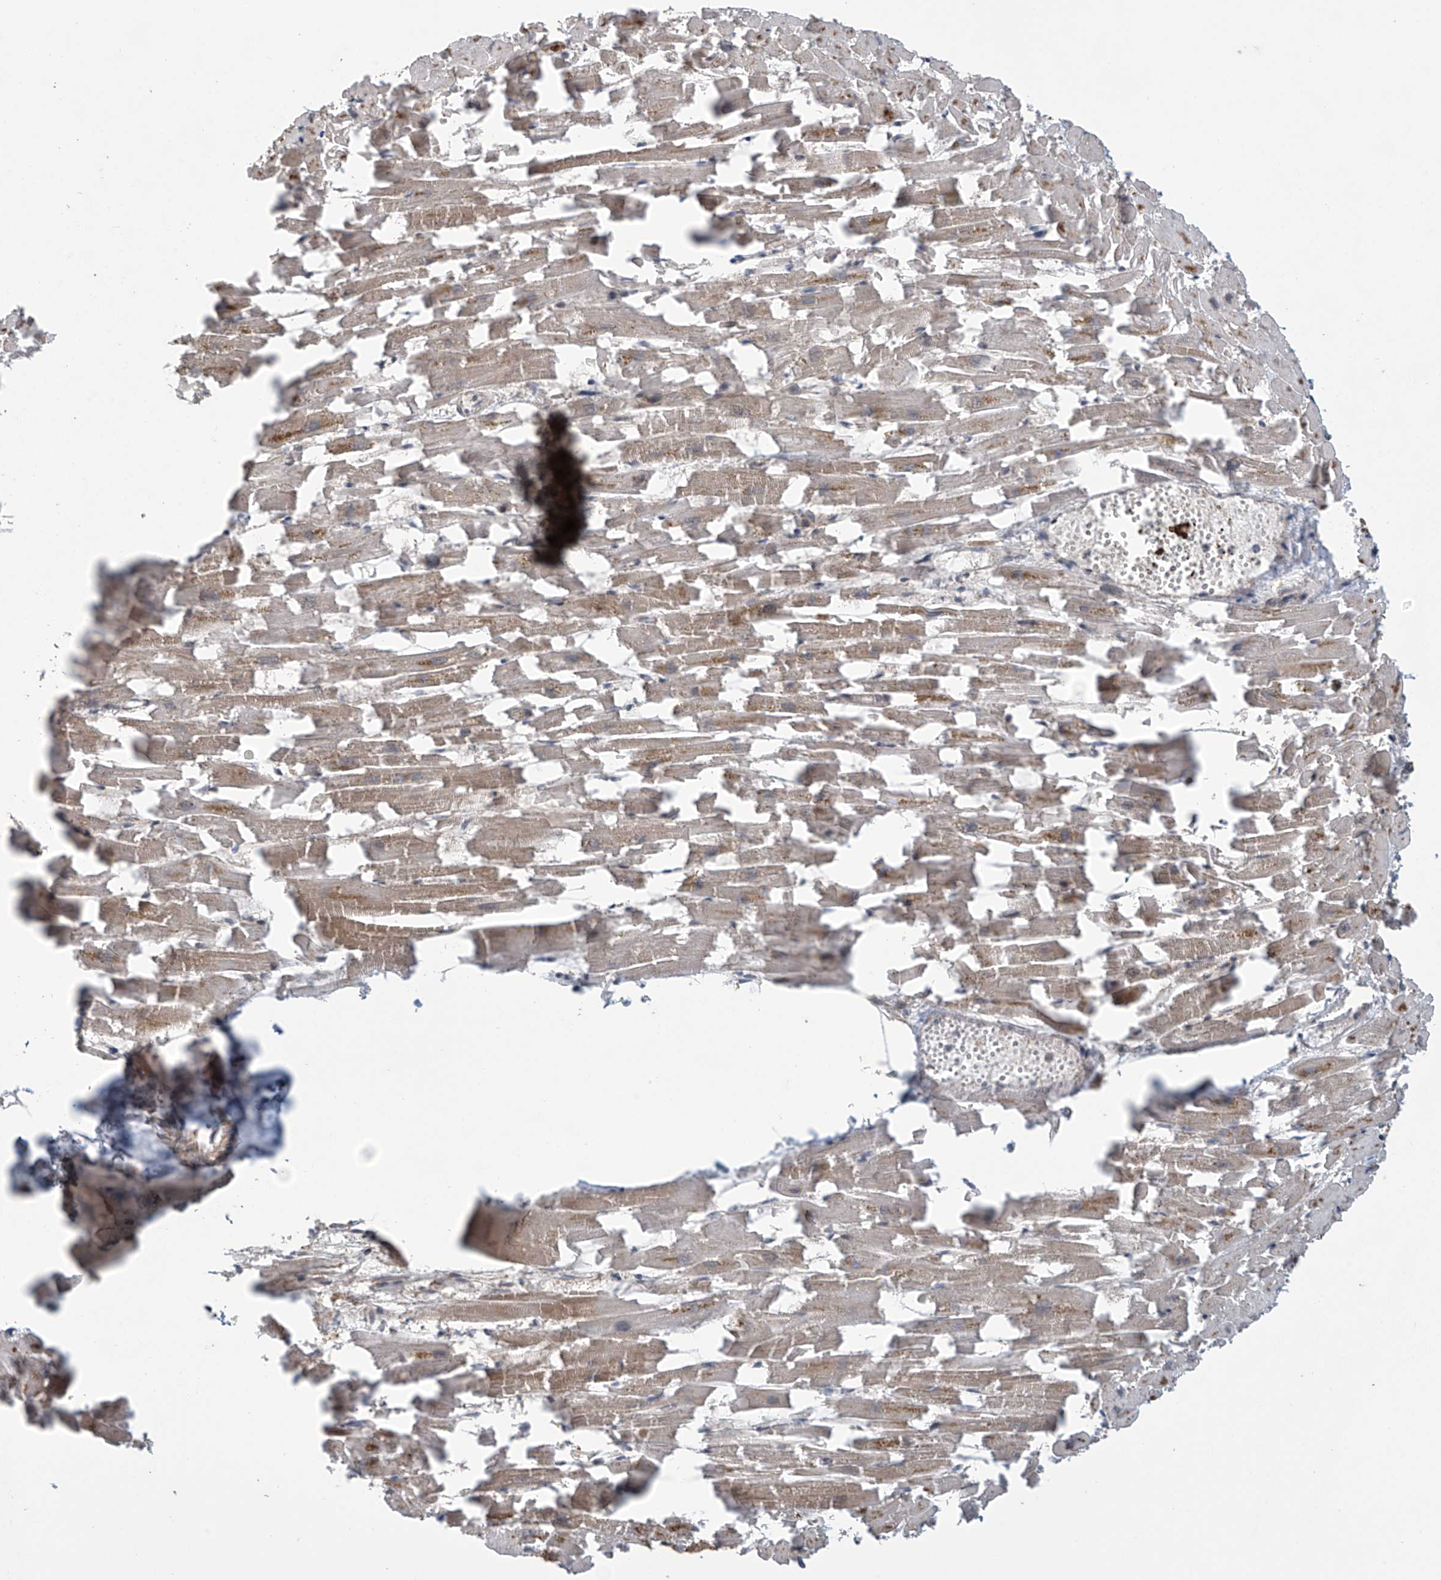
{"staining": {"intensity": "weak", "quantity": ">75%", "location": "cytoplasmic/membranous"}, "tissue": "heart muscle", "cell_type": "Cardiomyocytes", "image_type": "normal", "snomed": [{"axis": "morphology", "description": "Normal tissue, NOS"}, {"axis": "topography", "description": "Heart"}], "caption": "This is a histology image of IHC staining of unremarkable heart muscle, which shows weak positivity in the cytoplasmic/membranous of cardiomyocytes.", "gene": "ABHD13", "patient": {"sex": "female", "age": 64}}